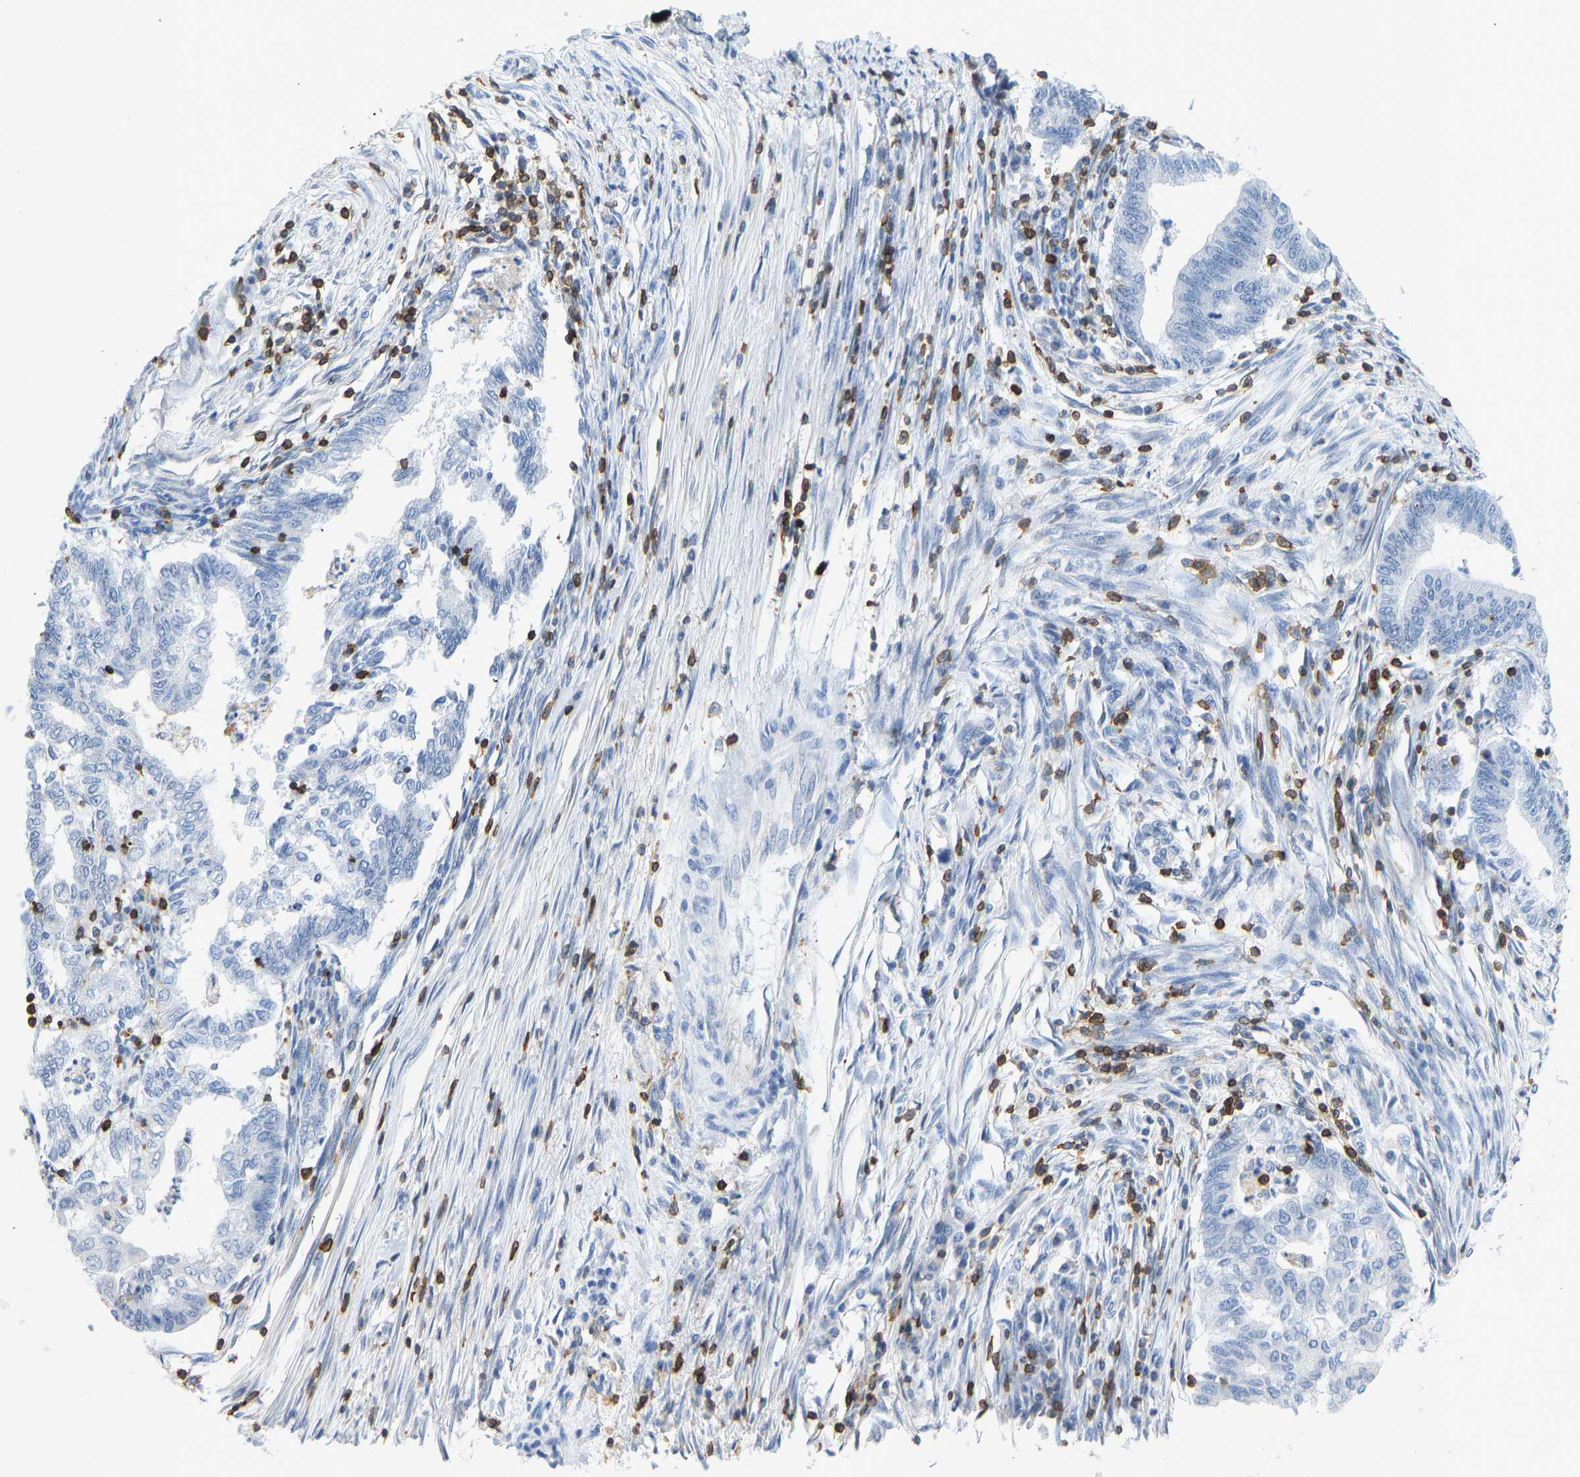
{"staining": {"intensity": "negative", "quantity": "none", "location": "none"}, "tissue": "endometrial cancer", "cell_type": "Tumor cells", "image_type": "cancer", "snomed": [{"axis": "morphology", "description": "Polyp, NOS"}, {"axis": "morphology", "description": "Adenocarcinoma, NOS"}, {"axis": "morphology", "description": "Adenoma, NOS"}, {"axis": "topography", "description": "Endometrium"}], "caption": "Immunohistochemistry image of neoplastic tissue: endometrial cancer (polyp) stained with DAB exhibits no significant protein expression in tumor cells.", "gene": "EVL", "patient": {"sex": "female", "age": 79}}